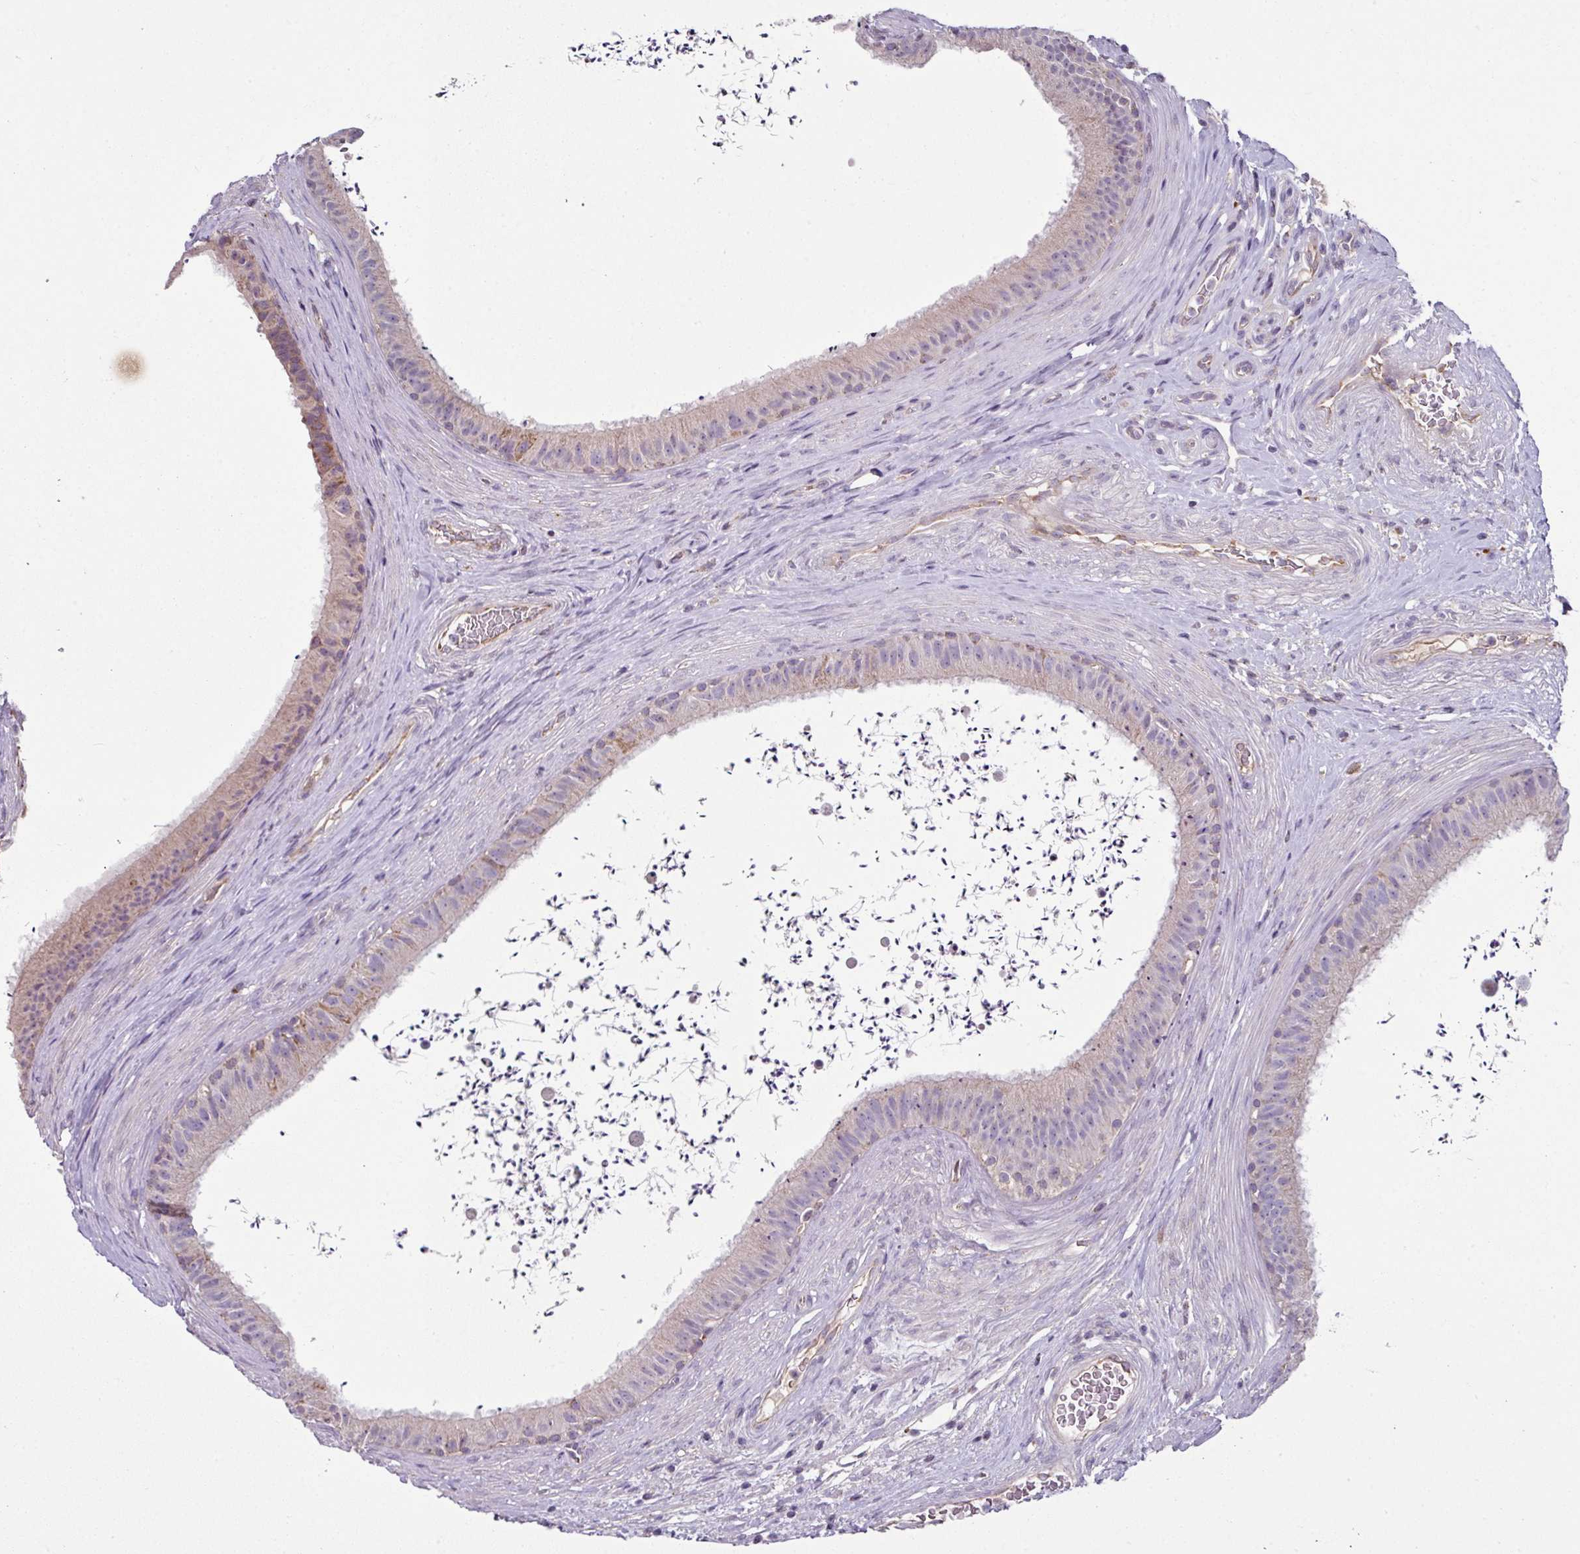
{"staining": {"intensity": "moderate", "quantity": "<25%", "location": "cytoplasmic/membranous"}, "tissue": "epididymis", "cell_type": "Glandular cells", "image_type": "normal", "snomed": [{"axis": "morphology", "description": "Normal tissue, NOS"}, {"axis": "topography", "description": "Testis"}, {"axis": "topography", "description": "Epididymis"}], "caption": "Protein expression analysis of benign epididymis demonstrates moderate cytoplasmic/membranous positivity in about <25% of glandular cells.", "gene": "LRRC9", "patient": {"sex": "male", "age": 41}}